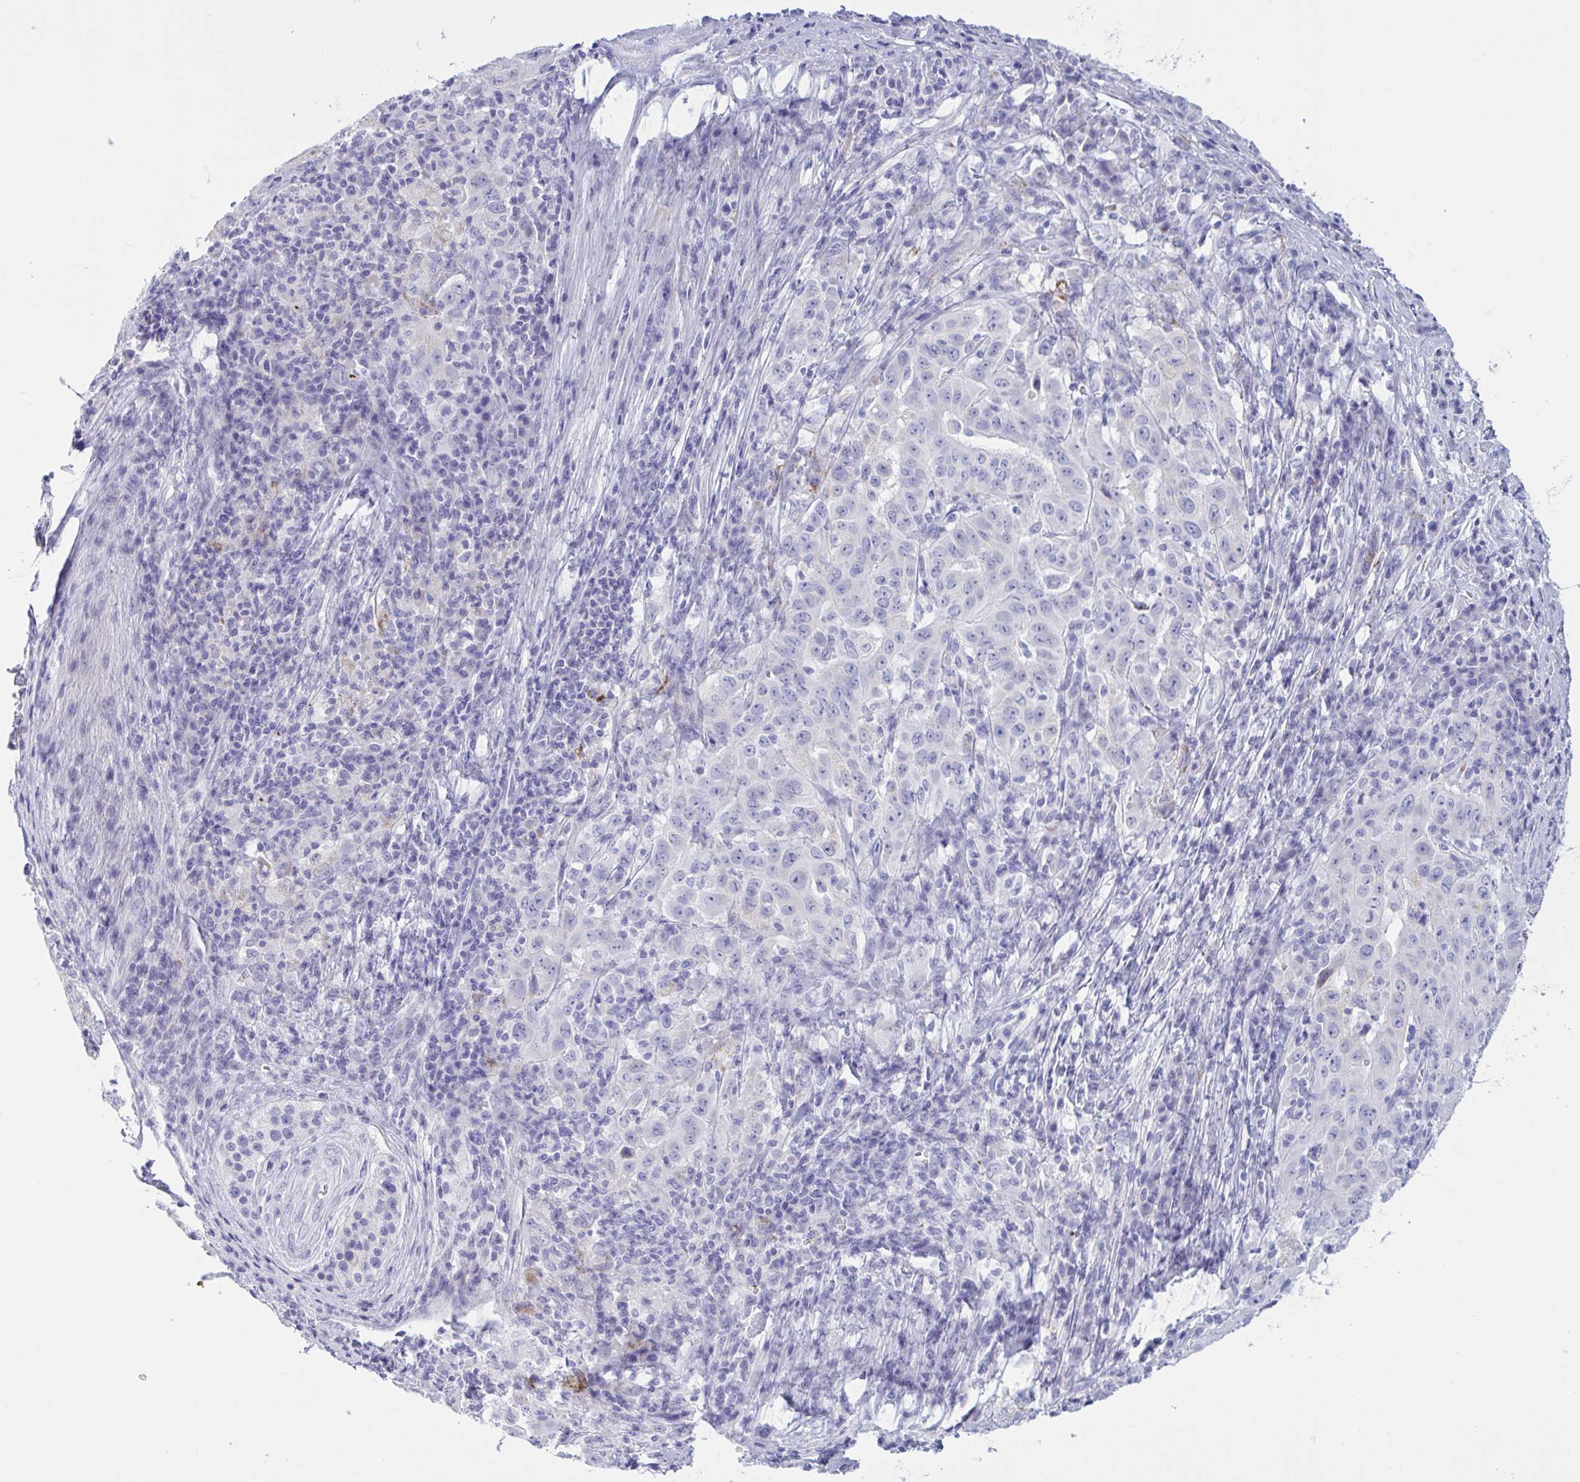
{"staining": {"intensity": "negative", "quantity": "none", "location": "none"}, "tissue": "pancreatic cancer", "cell_type": "Tumor cells", "image_type": "cancer", "snomed": [{"axis": "morphology", "description": "Adenocarcinoma, NOS"}, {"axis": "topography", "description": "Pancreas"}], "caption": "IHC of human pancreatic cancer (adenocarcinoma) demonstrates no positivity in tumor cells. (Immunohistochemistry (ihc), brightfield microscopy, high magnification).", "gene": "OXLD1", "patient": {"sex": "male", "age": 63}}